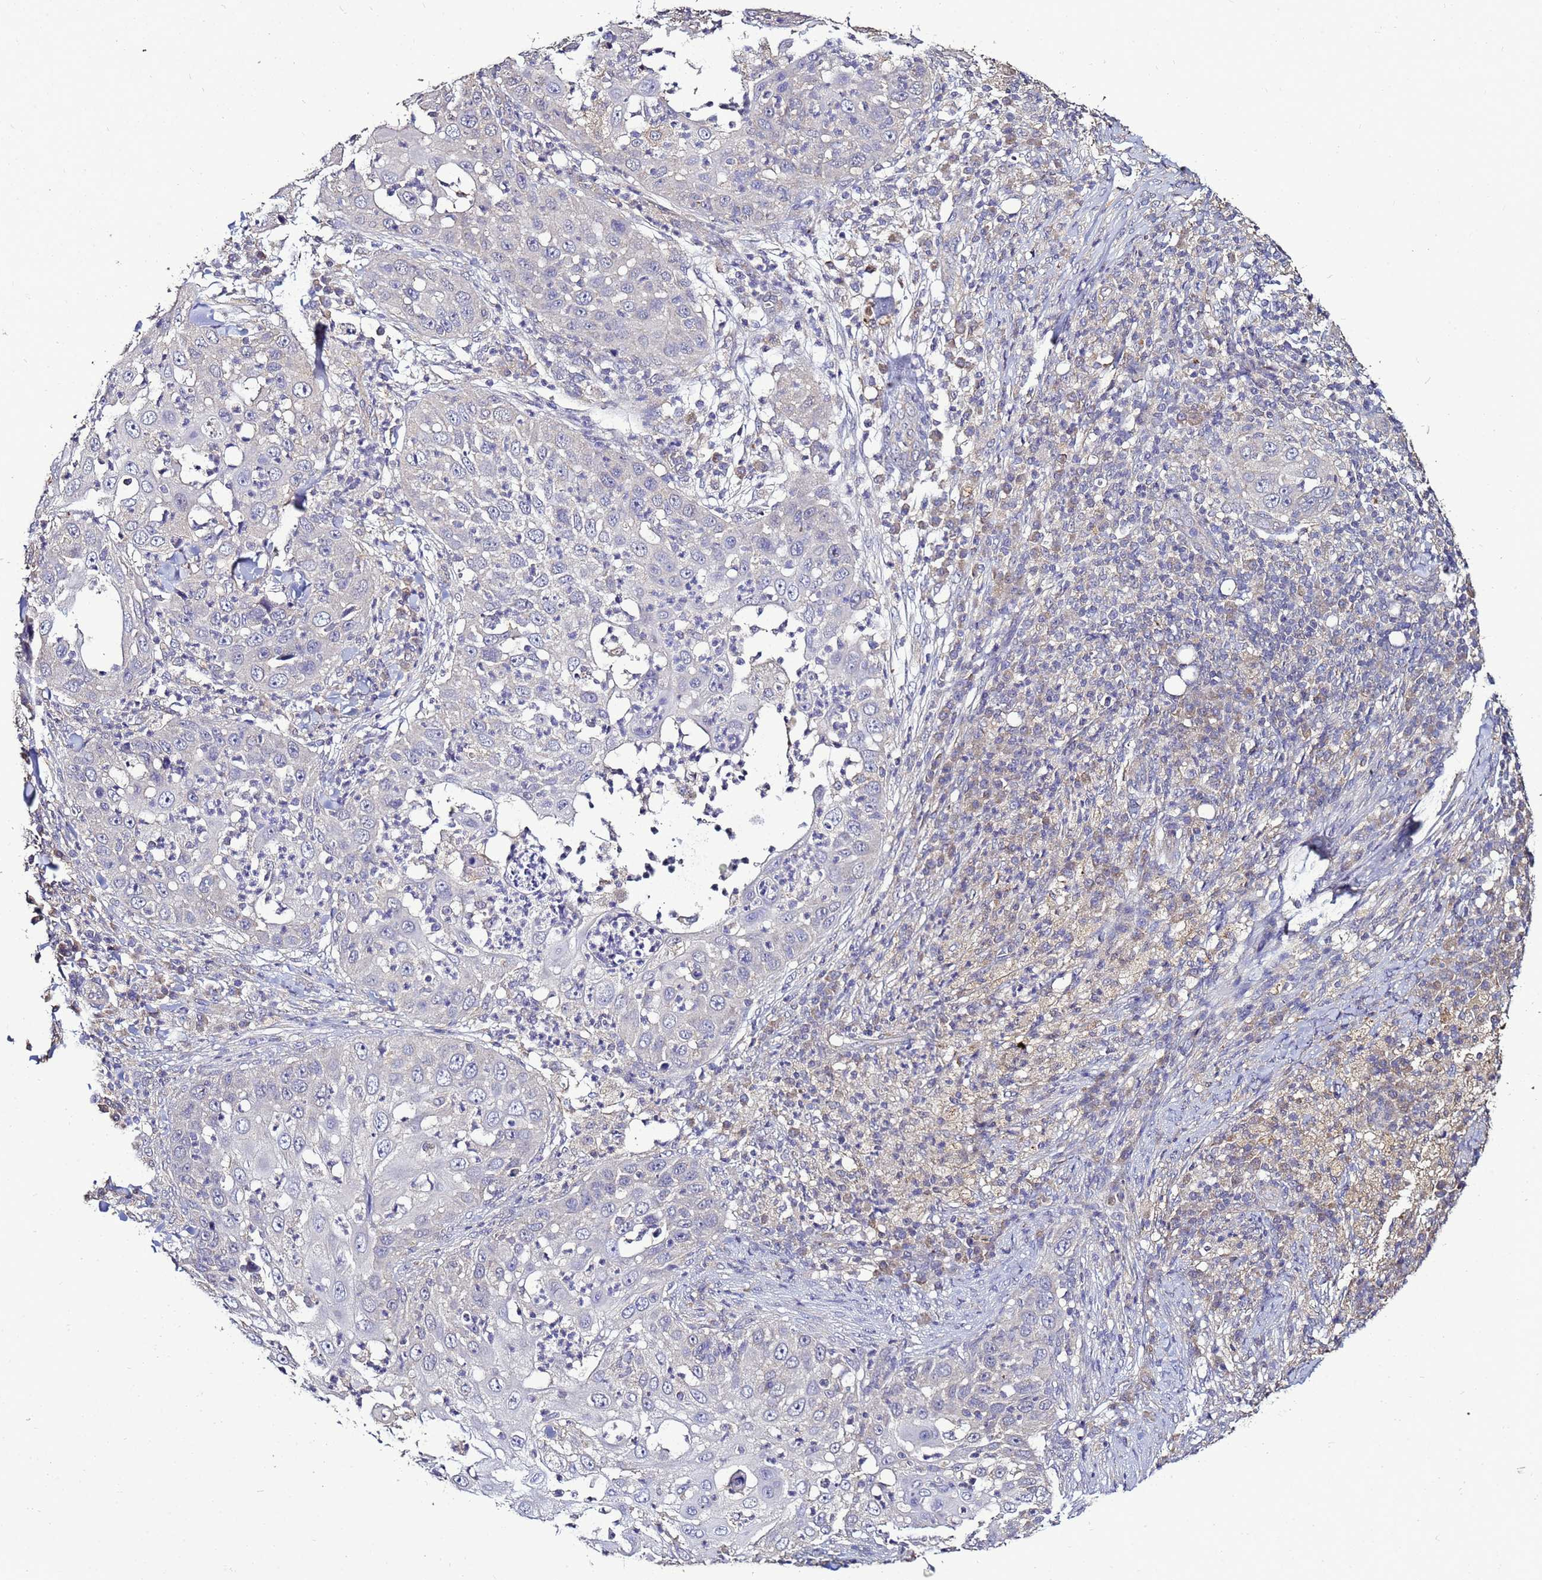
{"staining": {"intensity": "negative", "quantity": "none", "location": "none"}, "tissue": "skin cancer", "cell_type": "Tumor cells", "image_type": "cancer", "snomed": [{"axis": "morphology", "description": "Squamous cell carcinoma, NOS"}, {"axis": "topography", "description": "Skin"}], "caption": "High magnification brightfield microscopy of skin cancer stained with DAB (3,3'-diaminobenzidine) (brown) and counterstained with hematoxylin (blue): tumor cells show no significant expression. (Brightfield microscopy of DAB (3,3'-diaminobenzidine) IHC at high magnification).", "gene": "ENOPH1", "patient": {"sex": "female", "age": 44}}